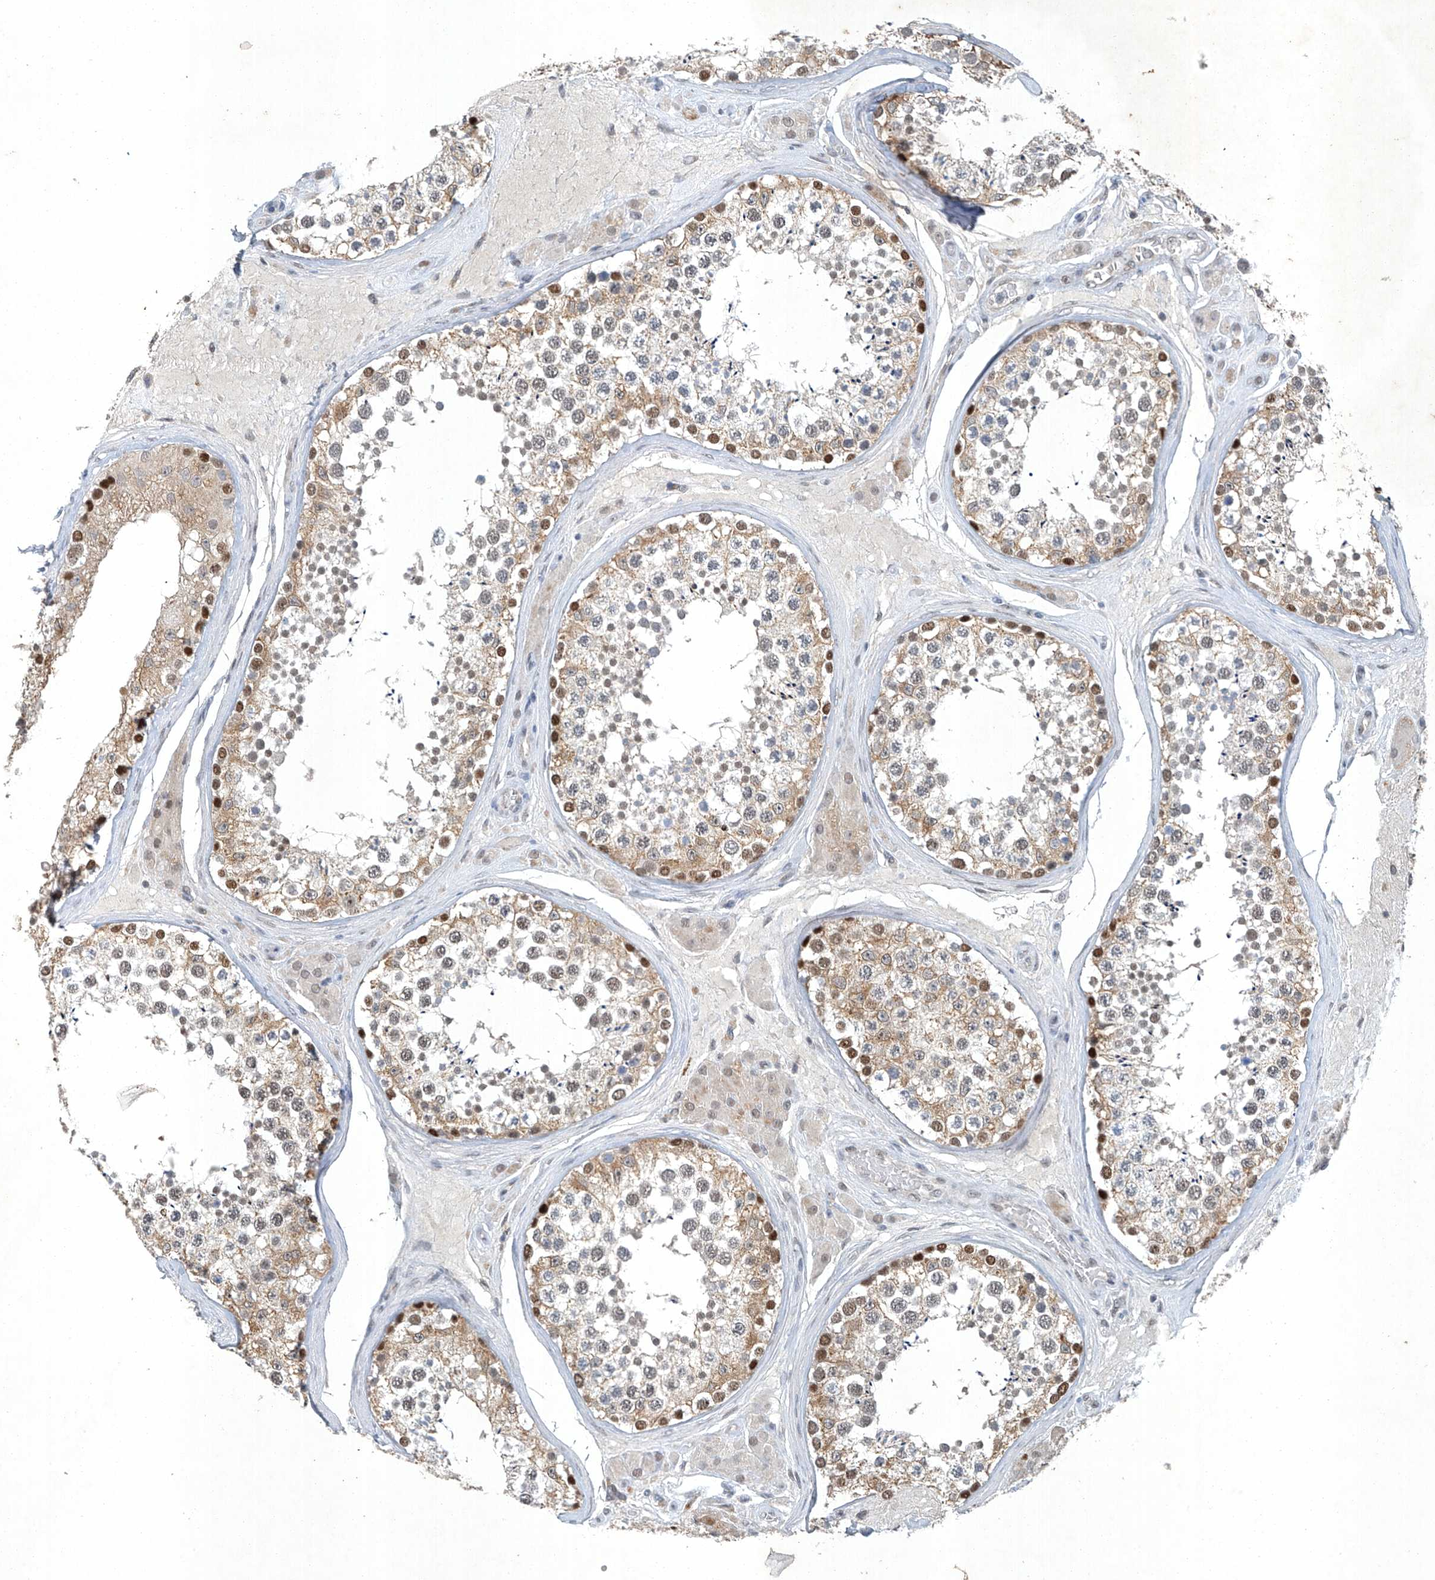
{"staining": {"intensity": "strong", "quantity": "<25%", "location": "cytoplasmic/membranous,nuclear"}, "tissue": "testis", "cell_type": "Cells in seminiferous ducts", "image_type": "normal", "snomed": [{"axis": "morphology", "description": "Normal tissue, NOS"}, {"axis": "topography", "description": "Testis"}], "caption": "IHC staining of benign testis, which reveals medium levels of strong cytoplasmic/membranous,nuclear staining in approximately <25% of cells in seminiferous ducts indicating strong cytoplasmic/membranous,nuclear protein expression. The staining was performed using DAB (brown) for protein detection and nuclei were counterstained in hematoxylin (blue).", "gene": "TAF8", "patient": {"sex": "male", "age": 46}}